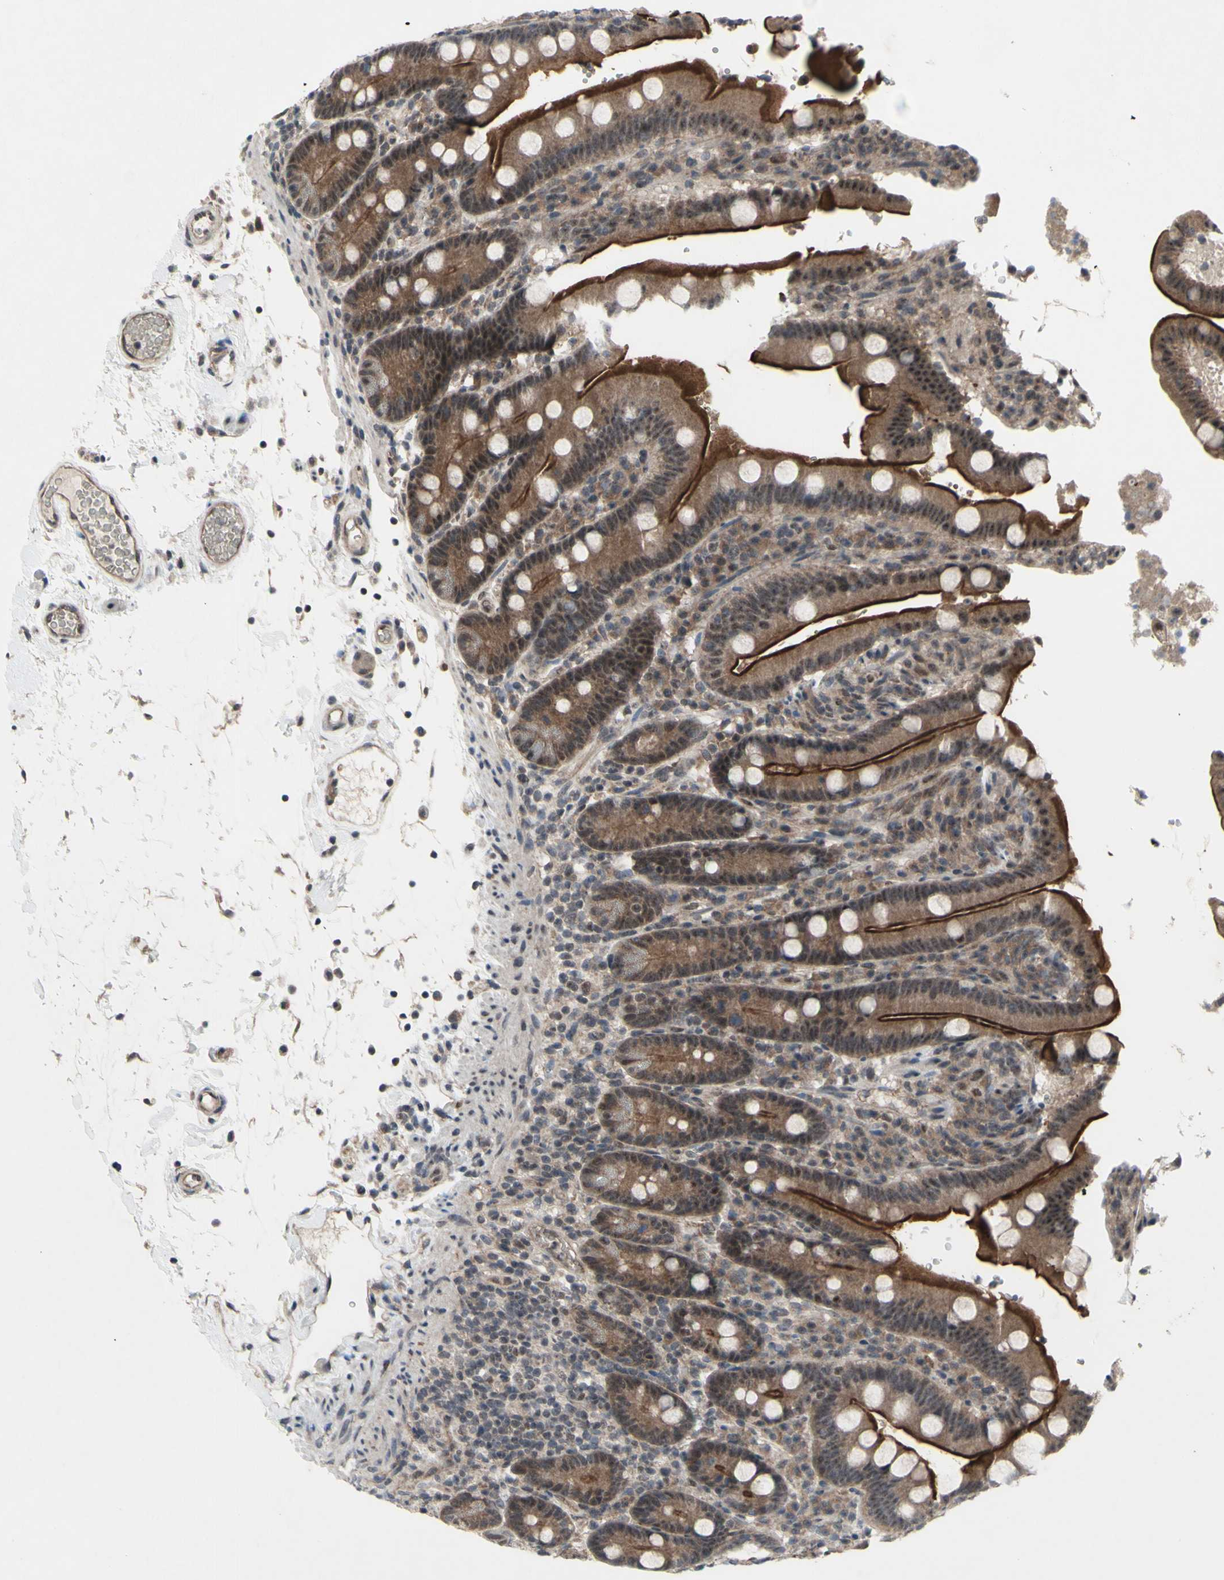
{"staining": {"intensity": "moderate", "quantity": ">75%", "location": "cytoplasmic/membranous,nuclear"}, "tissue": "duodenum", "cell_type": "Glandular cells", "image_type": "normal", "snomed": [{"axis": "morphology", "description": "Normal tissue, NOS"}, {"axis": "topography", "description": "Small intestine, NOS"}], "caption": "Moderate cytoplasmic/membranous,nuclear protein expression is appreciated in approximately >75% of glandular cells in duodenum. (DAB IHC, brown staining for protein, blue staining for nuclei).", "gene": "TRDMT1", "patient": {"sex": "female", "age": 71}}